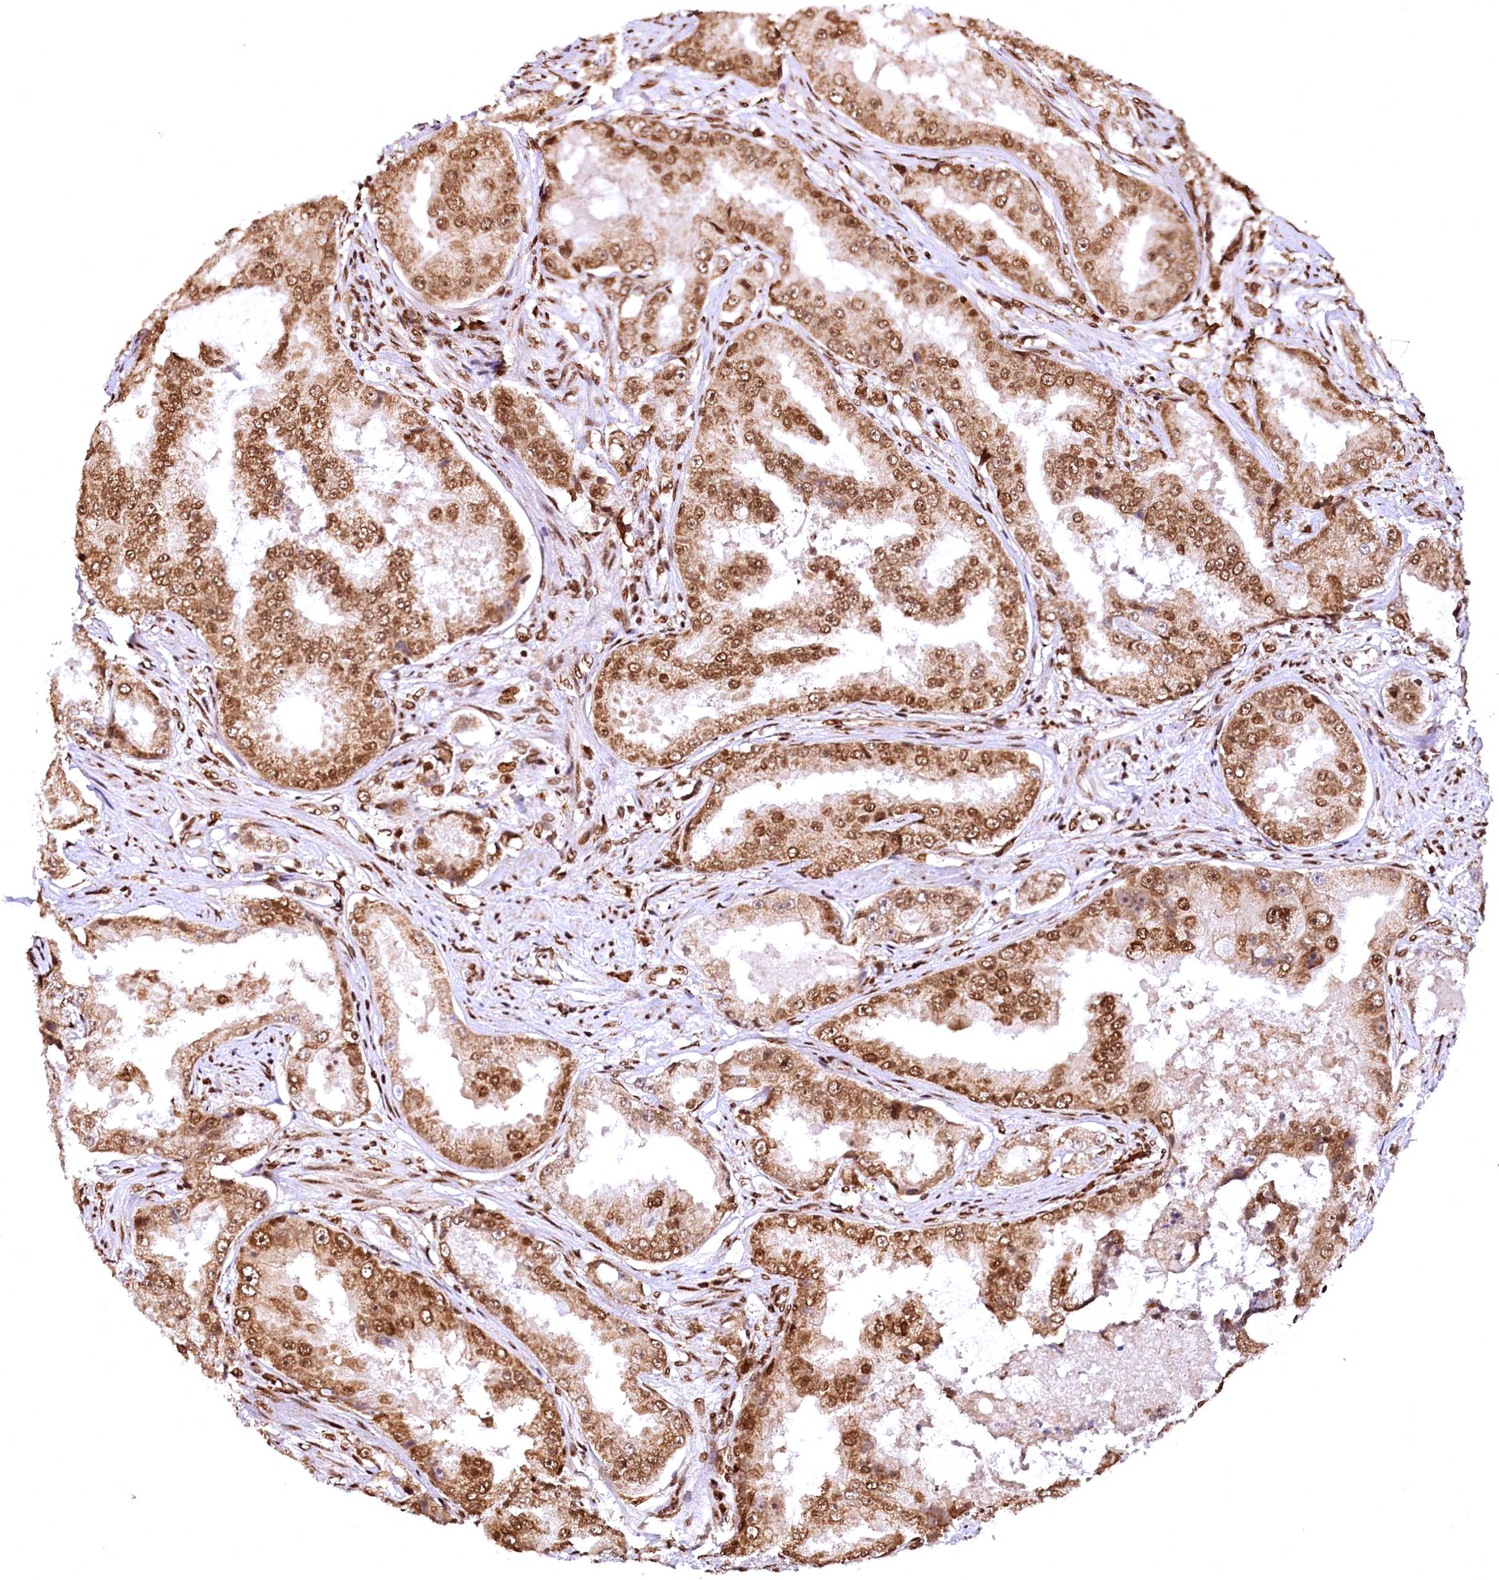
{"staining": {"intensity": "moderate", "quantity": ">75%", "location": "cytoplasmic/membranous,nuclear"}, "tissue": "prostate cancer", "cell_type": "Tumor cells", "image_type": "cancer", "snomed": [{"axis": "morphology", "description": "Adenocarcinoma, High grade"}, {"axis": "topography", "description": "Prostate"}], "caption": "Protein analysis of adenocarcinoma (high-grade) (prostate) tissue exhibits moderate cytoplasmic/membranous and nuclear positivity in approximately >75% of tumor cells.", "gene": "PDS5B", "patient": {"sex": "male", "age": 73}}